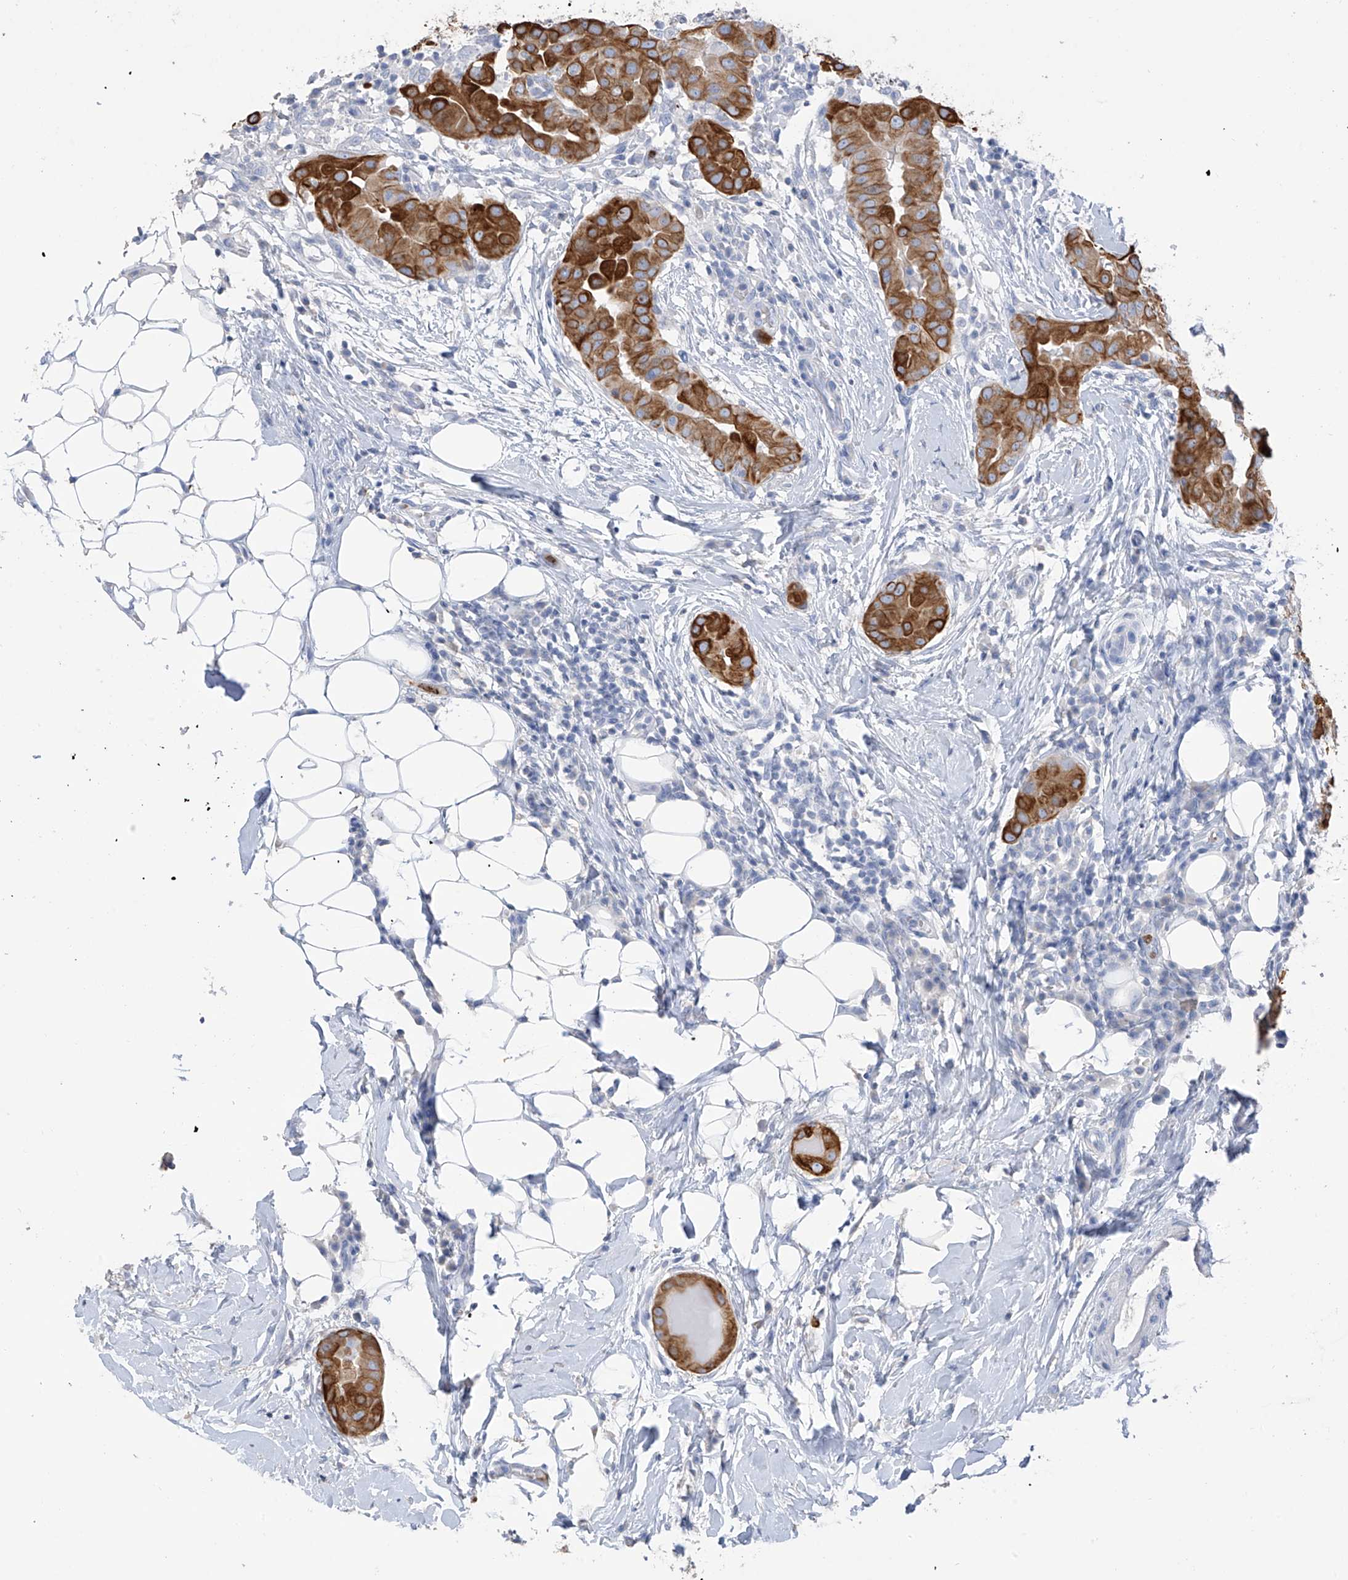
{"staining": {"intensity": "strong", "quantity": ">75%", "location": "cytoplasmic/membranous"}, "tissue": "thyroid cancer", "cell_type": "Tumor cells", "image_type": "cancer", "snomed": [{"axis": "morphology", "description": "Papillary adenocarcinoma, NOS"}, {"axis": "topography", "description": "Thyroid gland"}], "caption": "High-power microscopy captured an immunohistochemistry histopathology image of thyroid cancer, revealing strong cytoplasmic/membranous expression in about >75% of tumor cells.", "gene": "PAFAH1B3", "patient": {"sex": "male", "age": 33}}